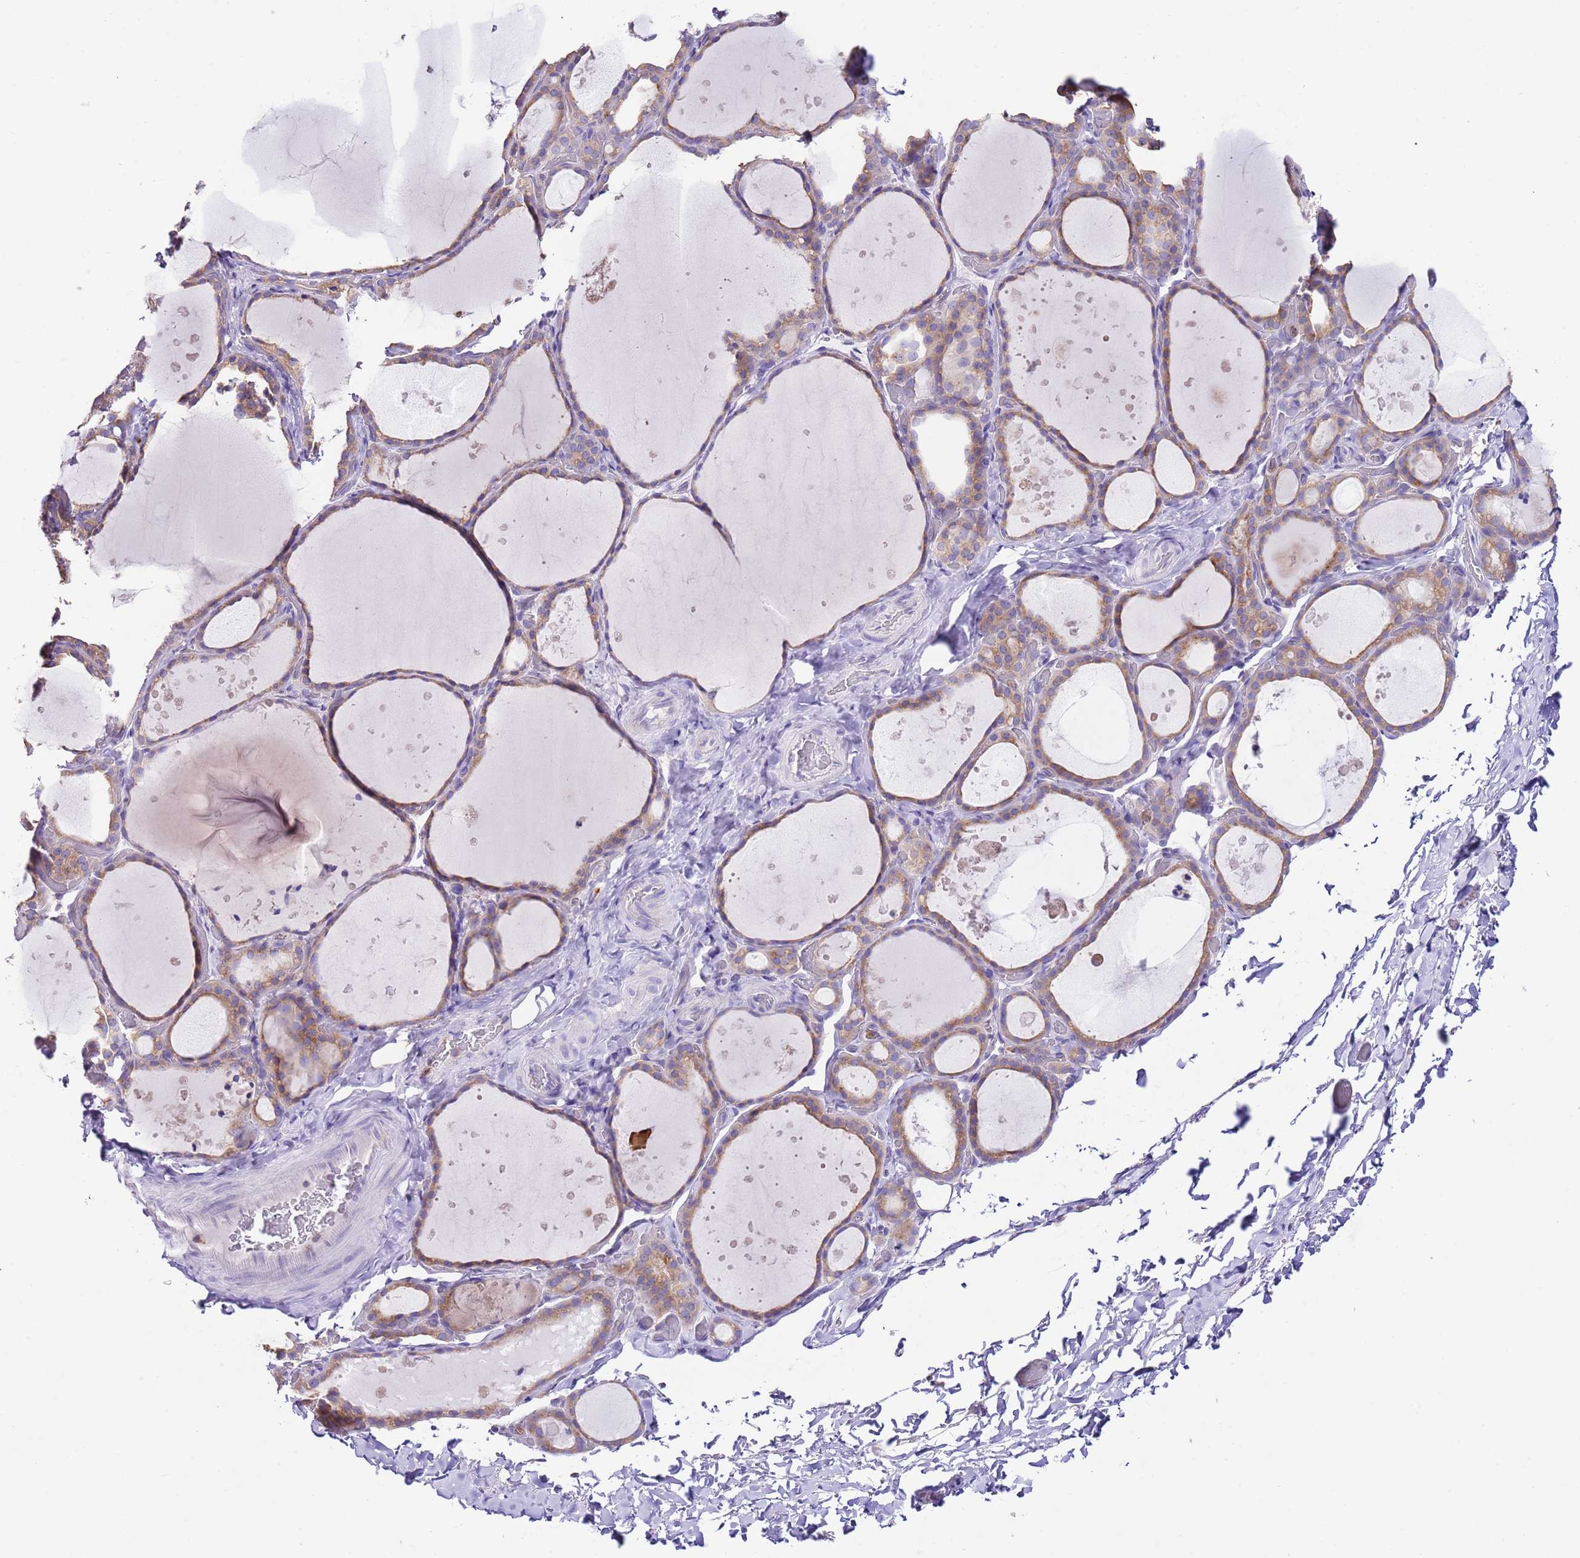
{"staining": {"intensity": "moderate", "quantity": ">75%", "location": "cytoplasmic/membranous"}, "tissue": "thyroid gland", "cell_type": "Glandular cells", "image_type": "normal", "snomed": [{"axis": "morphology", "description": "Normal tissue, NOS"}, {"axis": "topography", "description": "Thyroid gland"}], "caption": "Immunohistochemical staining of benign thyroid gland reveals moderate cytoplasmic/membranous protein staining in approximately >75% of glandular cells.", "gene": "RPS10", "patient": {"sex": "female", "age": 44}}